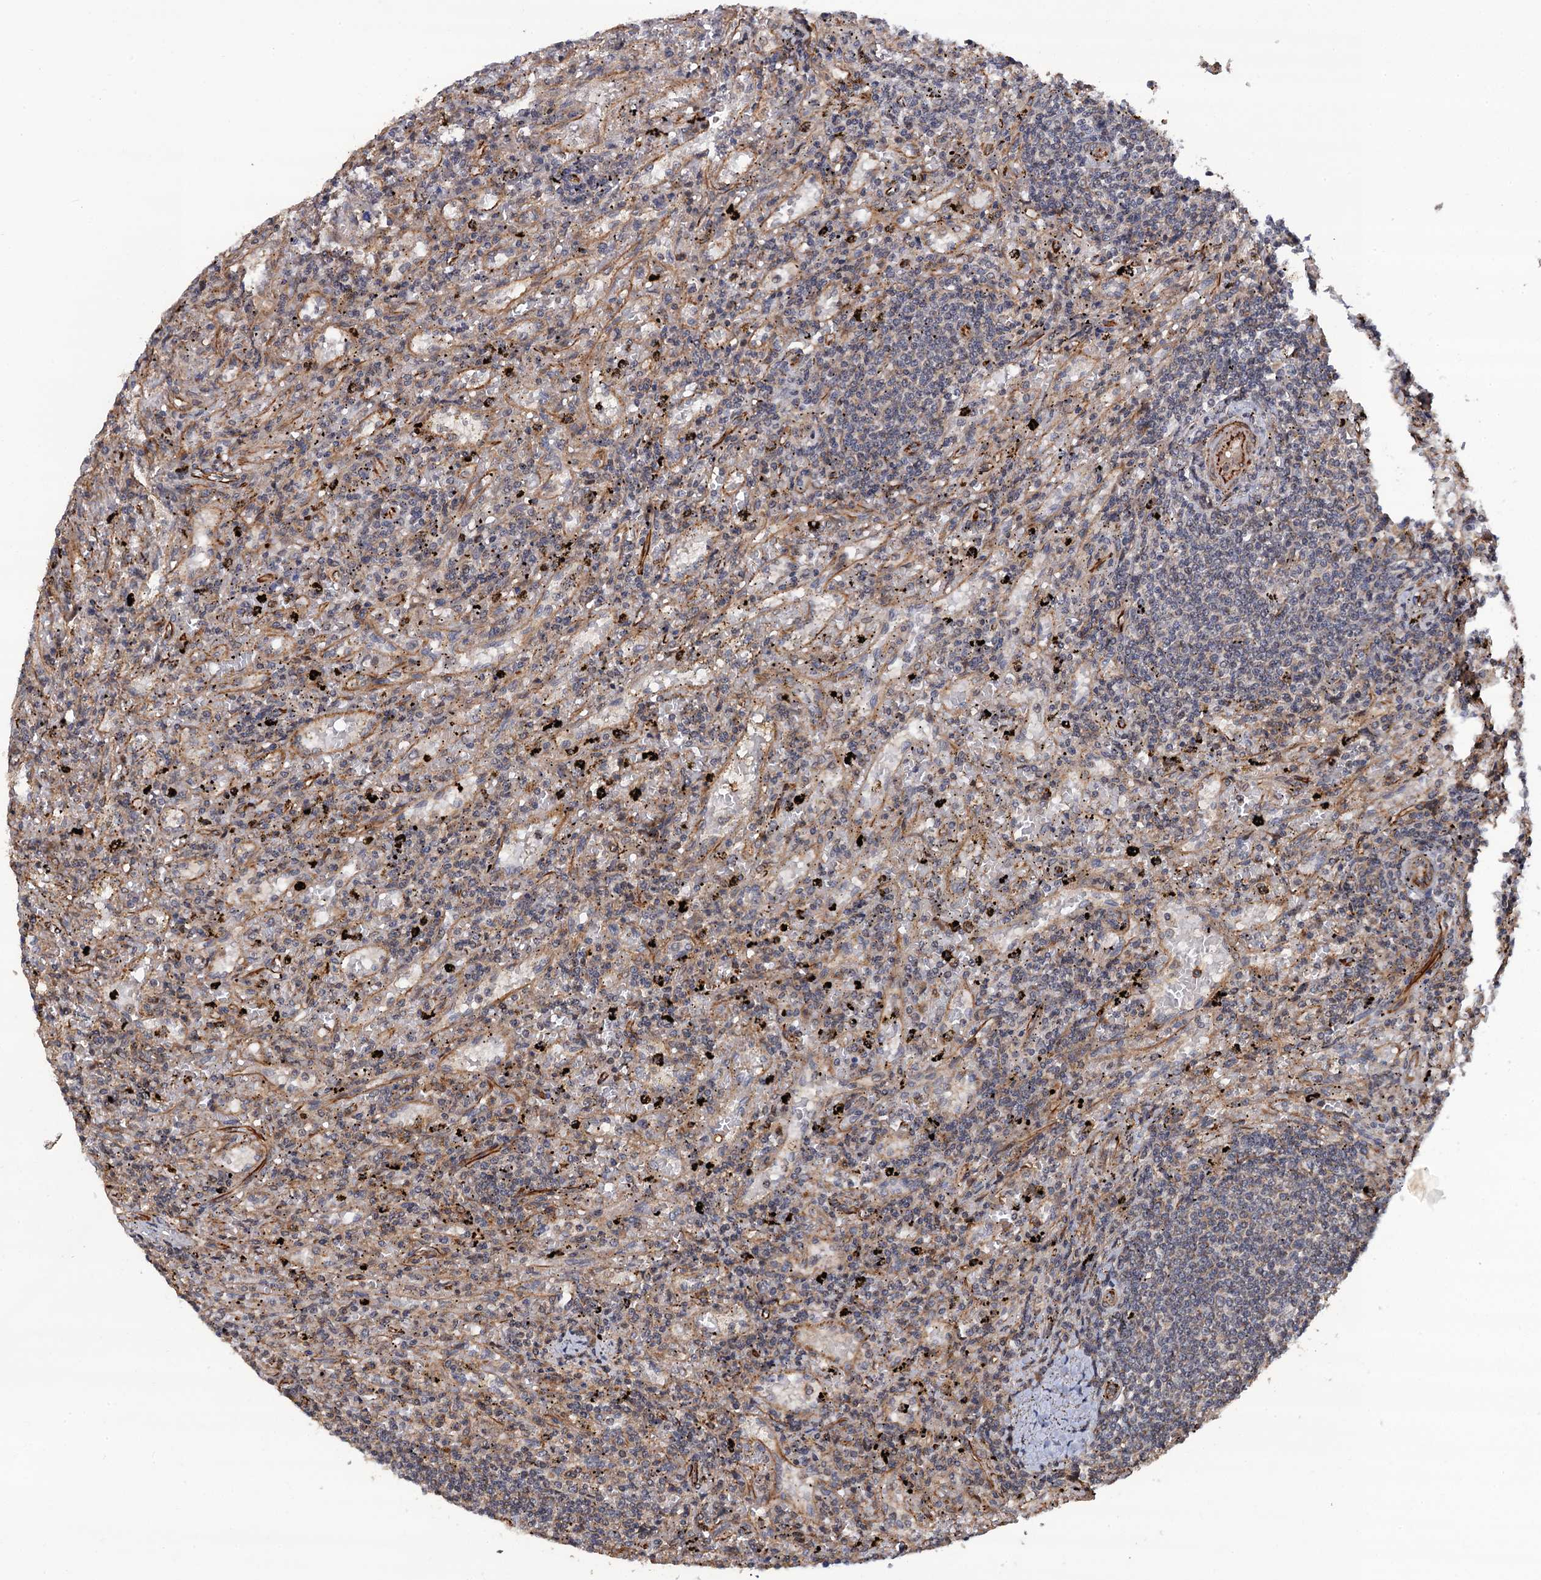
{"staining": {"intensity": "negative", "quantity": "none", "location": "none"}, "tissue": "lymphoma", "cell_type": "Tumor cells", "image_type": "cancer", "snomed": [{"axis": "morphology", "description": "Malignant lymphoma, non-Hodgkin's type, Low grade"}, {"axis": "topography", "description": "Spleen"}], "caption": "Immunohistochemistry image of human malignant lymphoma, non-Hodgkin's type (low-grade) stained for a protein (brown), which reveals no staining in tumor cells. The staining was performed using DAB to visualize the protein expression in brown, while the nuclei were stained in blue with hematoxylin (Magnification: 20x).", "gene": "FSIP1", "patient": {"sex": "male", "age": 76}}